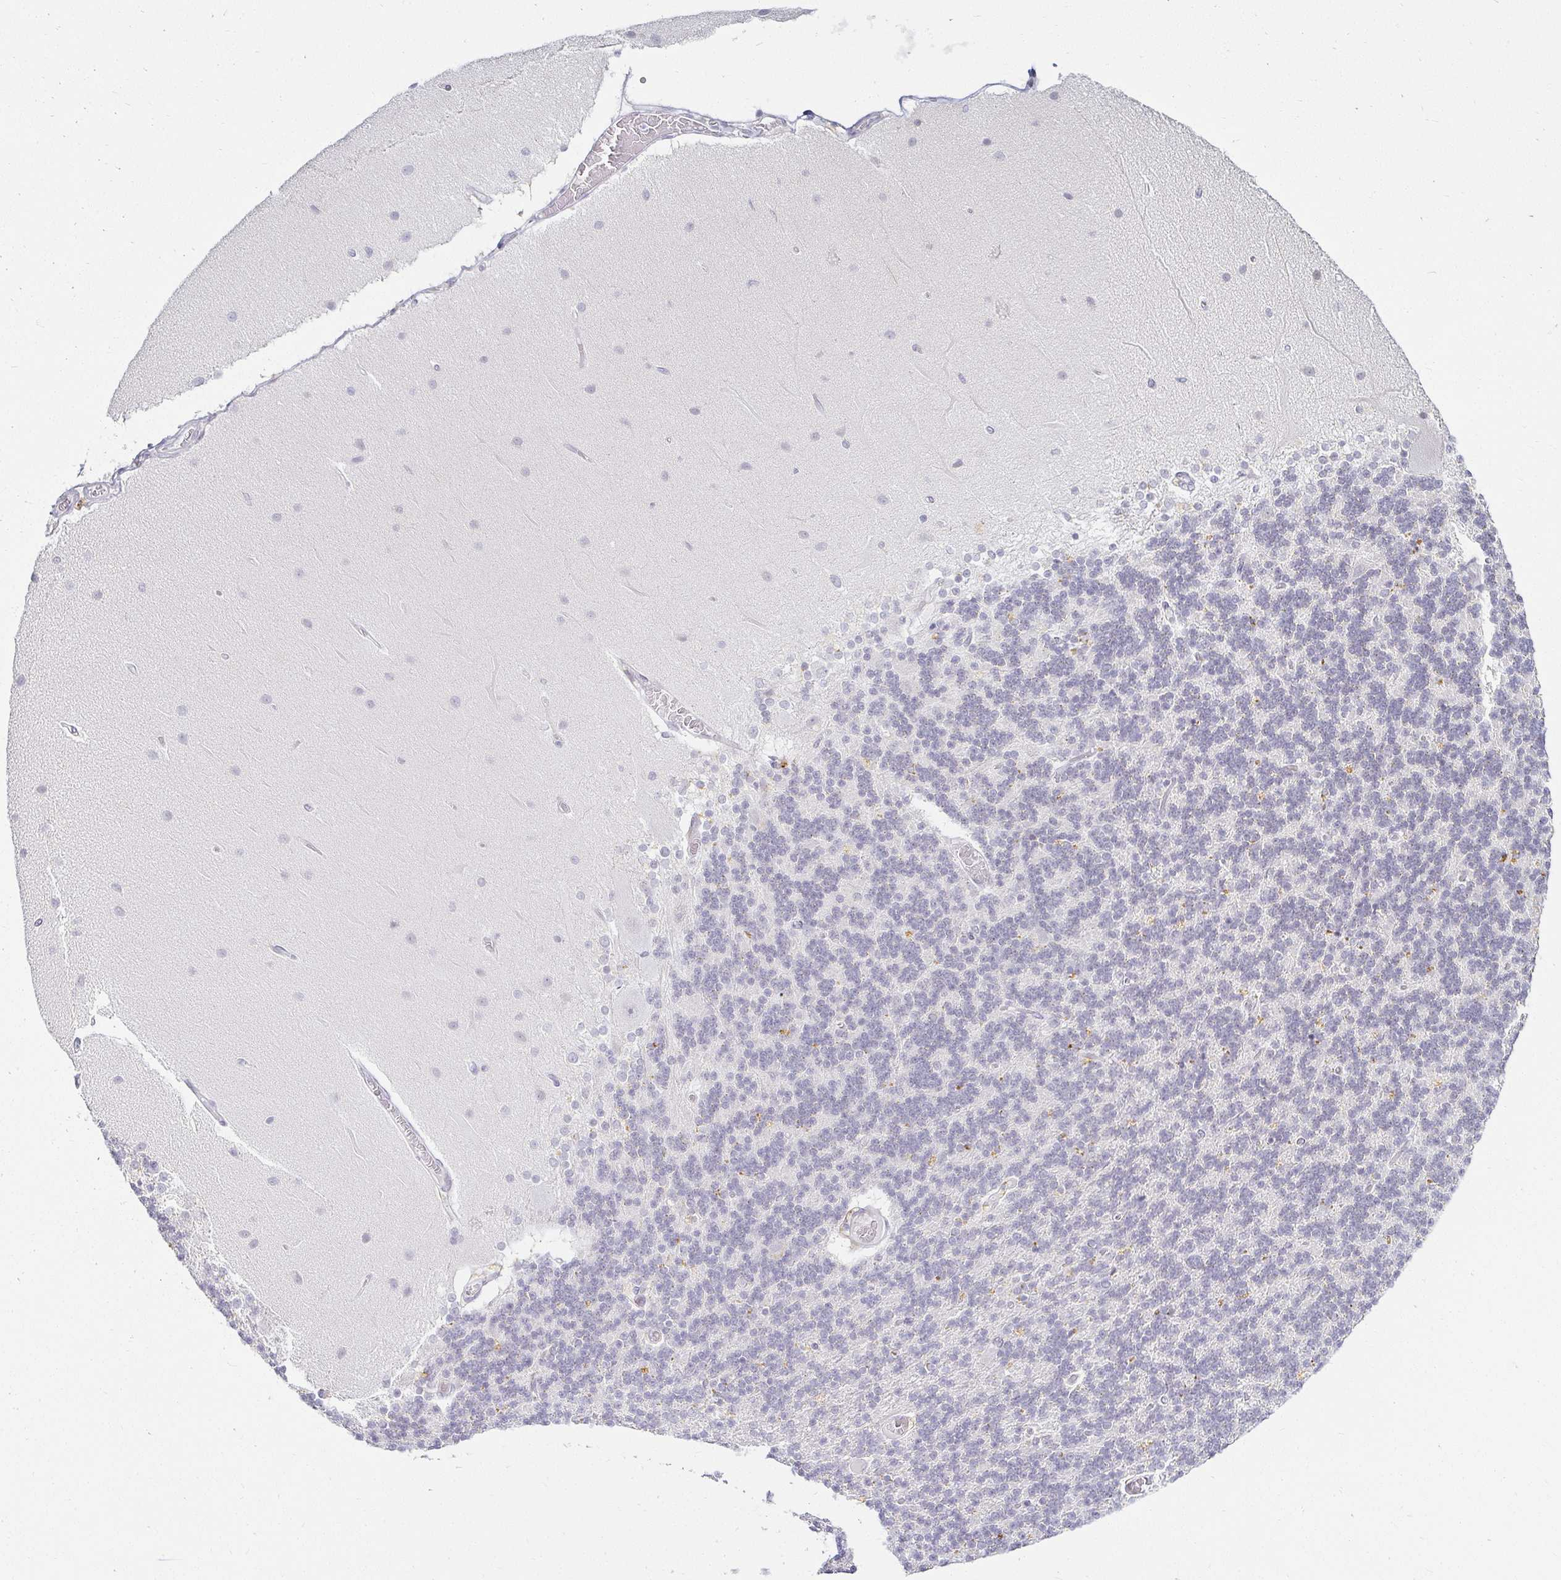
{"staining": {"intensity": "weak", "quantity": "<25%", "location": "cytoplasmic/membranous"}, "tissue": "cerebellum", "cell_type": "Cells in granular layer", "image_type": "normal", "snomed": [{"axis": "morphology", "description": "Normal tissue, NOS"}, {"axis": "topography", "description": "Cerebellum"}], "caption": "Immunohistochemical staining of normal cerebellum exhibits no significant staining in cells in granular layer. (DAB immunohistochemistry with hematoxylin counter stain).", "gene": "ACAN", "patient": {"sex": "female", "age": 54}}